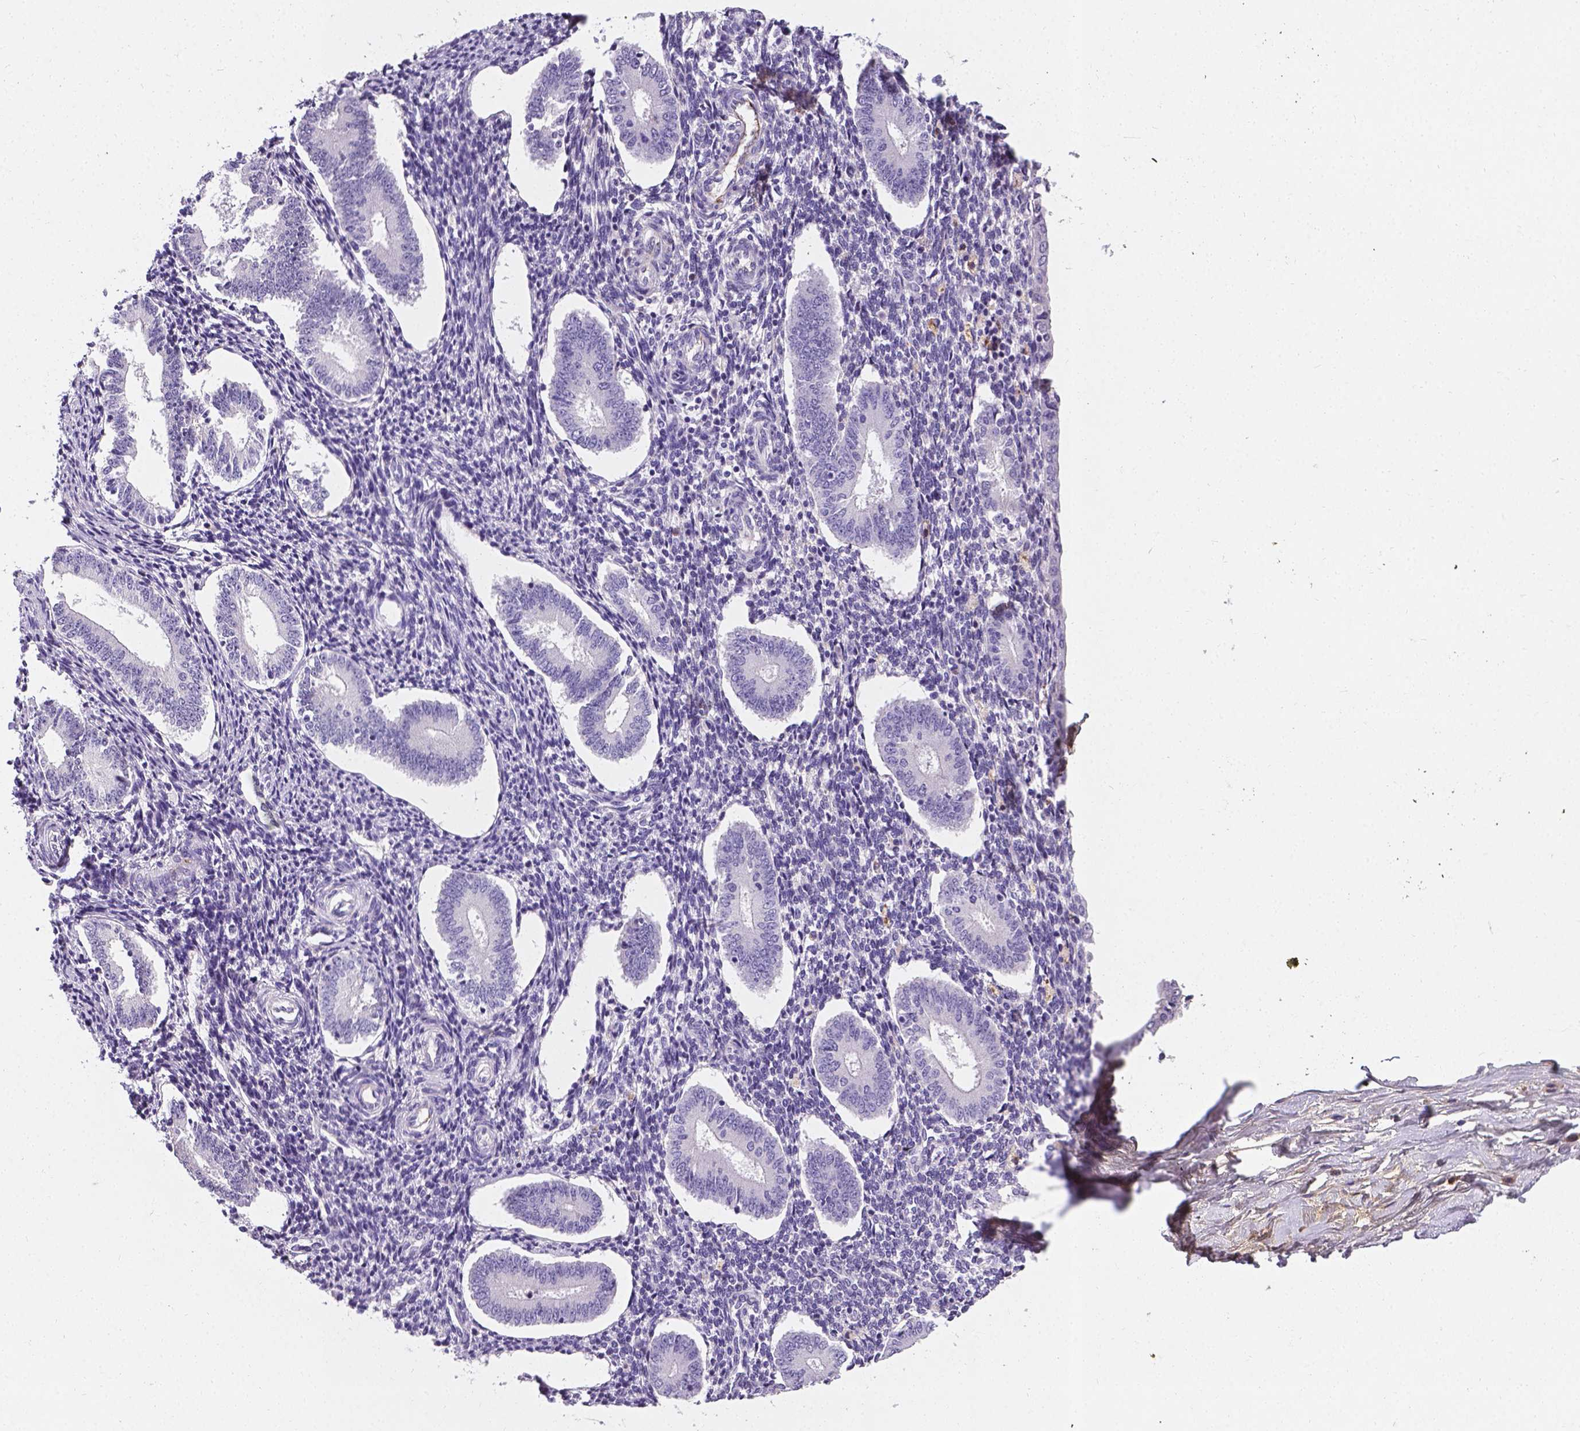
{"staining": {"intensity": "negative", "quantity": "none", "location": "none"}, "tissue": "endometrium", "cell_type": "Cells in endometrial stroma", "image_type": "normal", "snomed": [{"axis": "morphology", "description": "Normal tissue, NOS"}, {"axis": "topography", "description": "Endometrium"}], "caption": "Immunohistochemistry (IHC) photomicrograph of benign endometrium: human endometrium stained with DAB displays no significant protein staining in cells in endometrial stroma. (DAB IHC with hematoxylin counter stain).", "gene": "APOE", "patient": {"sex": "female", "age": 40}}